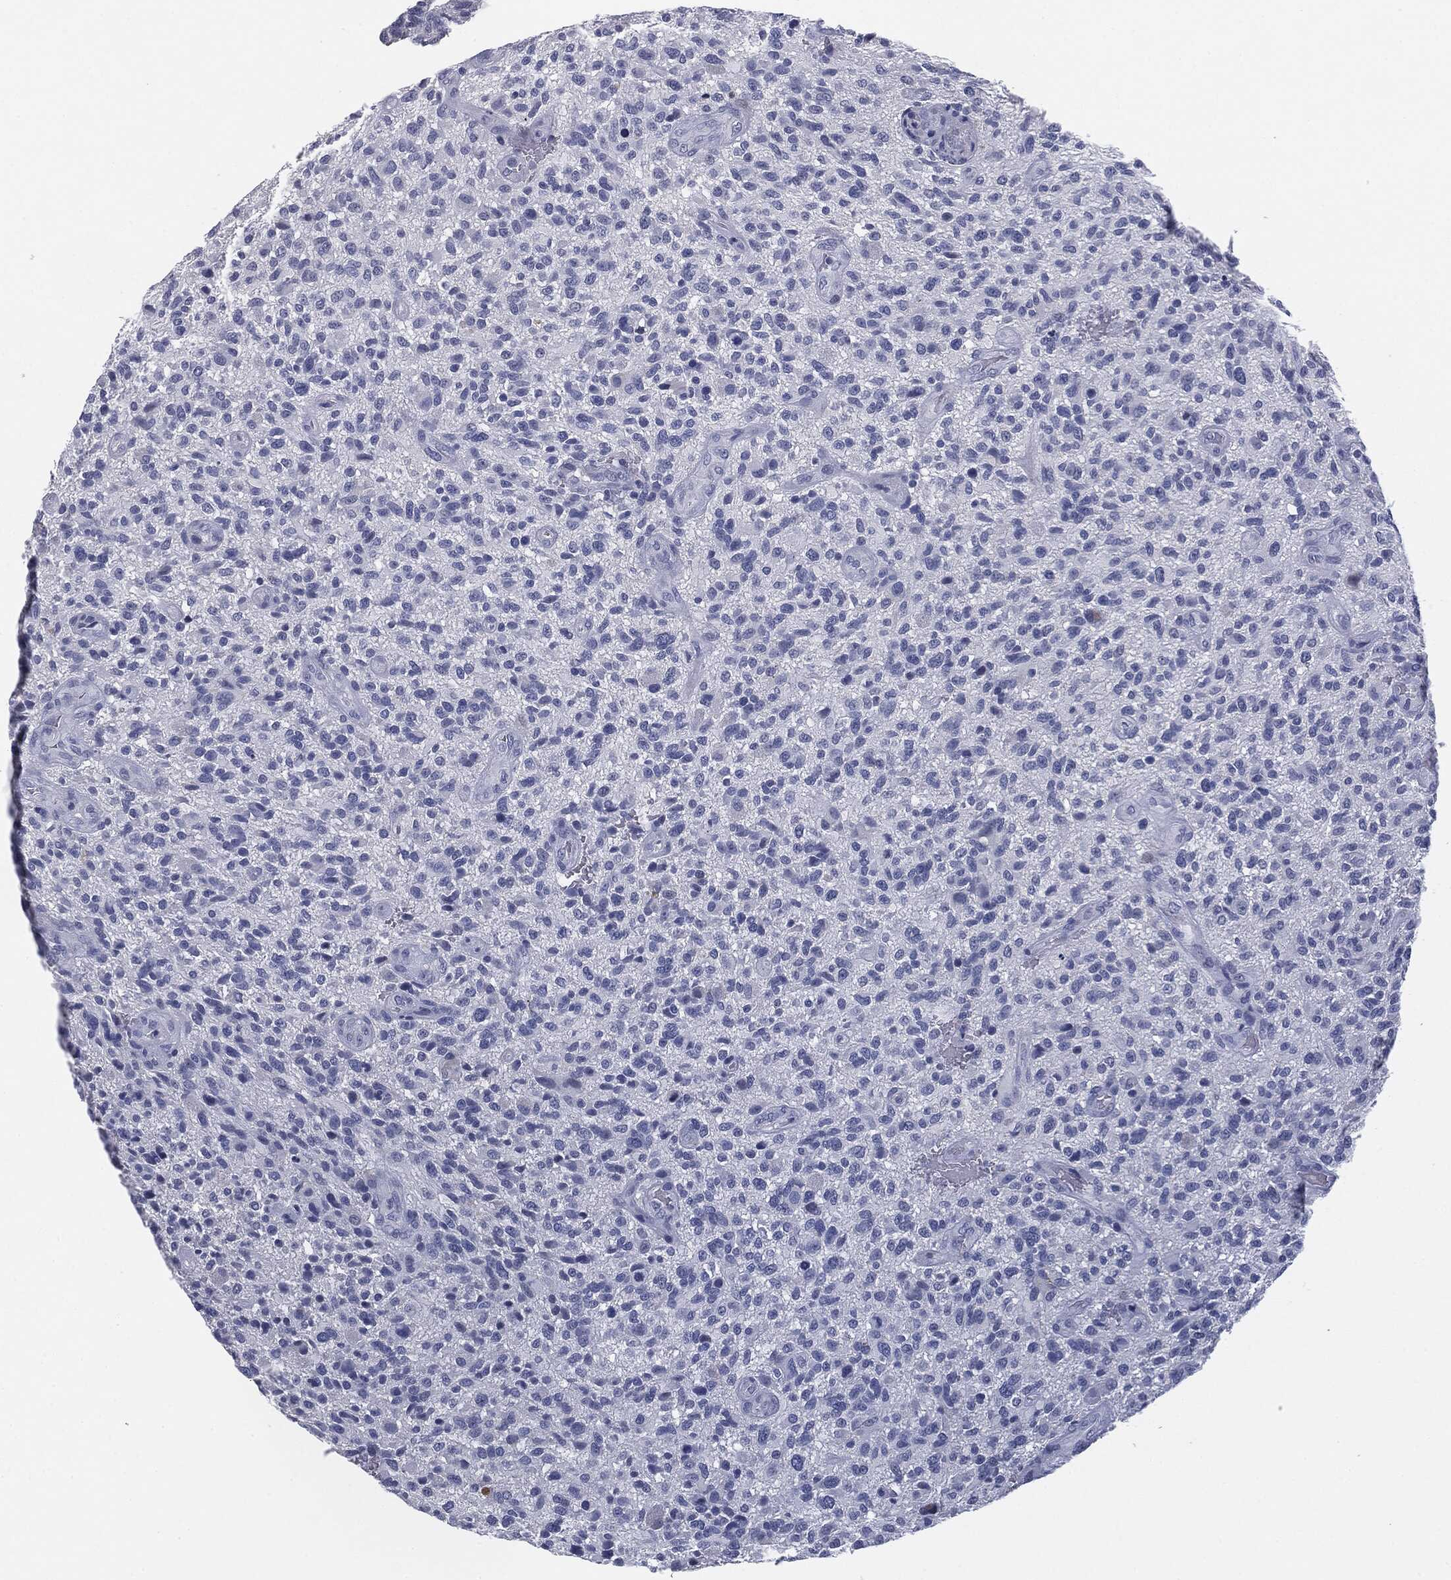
{"staining": {"intensity": "negative", "quantity": "none", "location": "none"}, "tissue": "glioma", "cell_type": "Tumor cells", "image_type": "cancer", "snomed": [{"axis": "morphology", "description": "Glioma, malignant, High grade"}, {"axis": "topography", "description": "Brain"}], "caption": "A high-resolution micrograph shows immunohistochemistry (IHC) staining of high-grade glioma (malignant), which shows no significant expression in tumor cells.", "gene": "MUC1", "patient": {"sex": "male", "age": 47}}